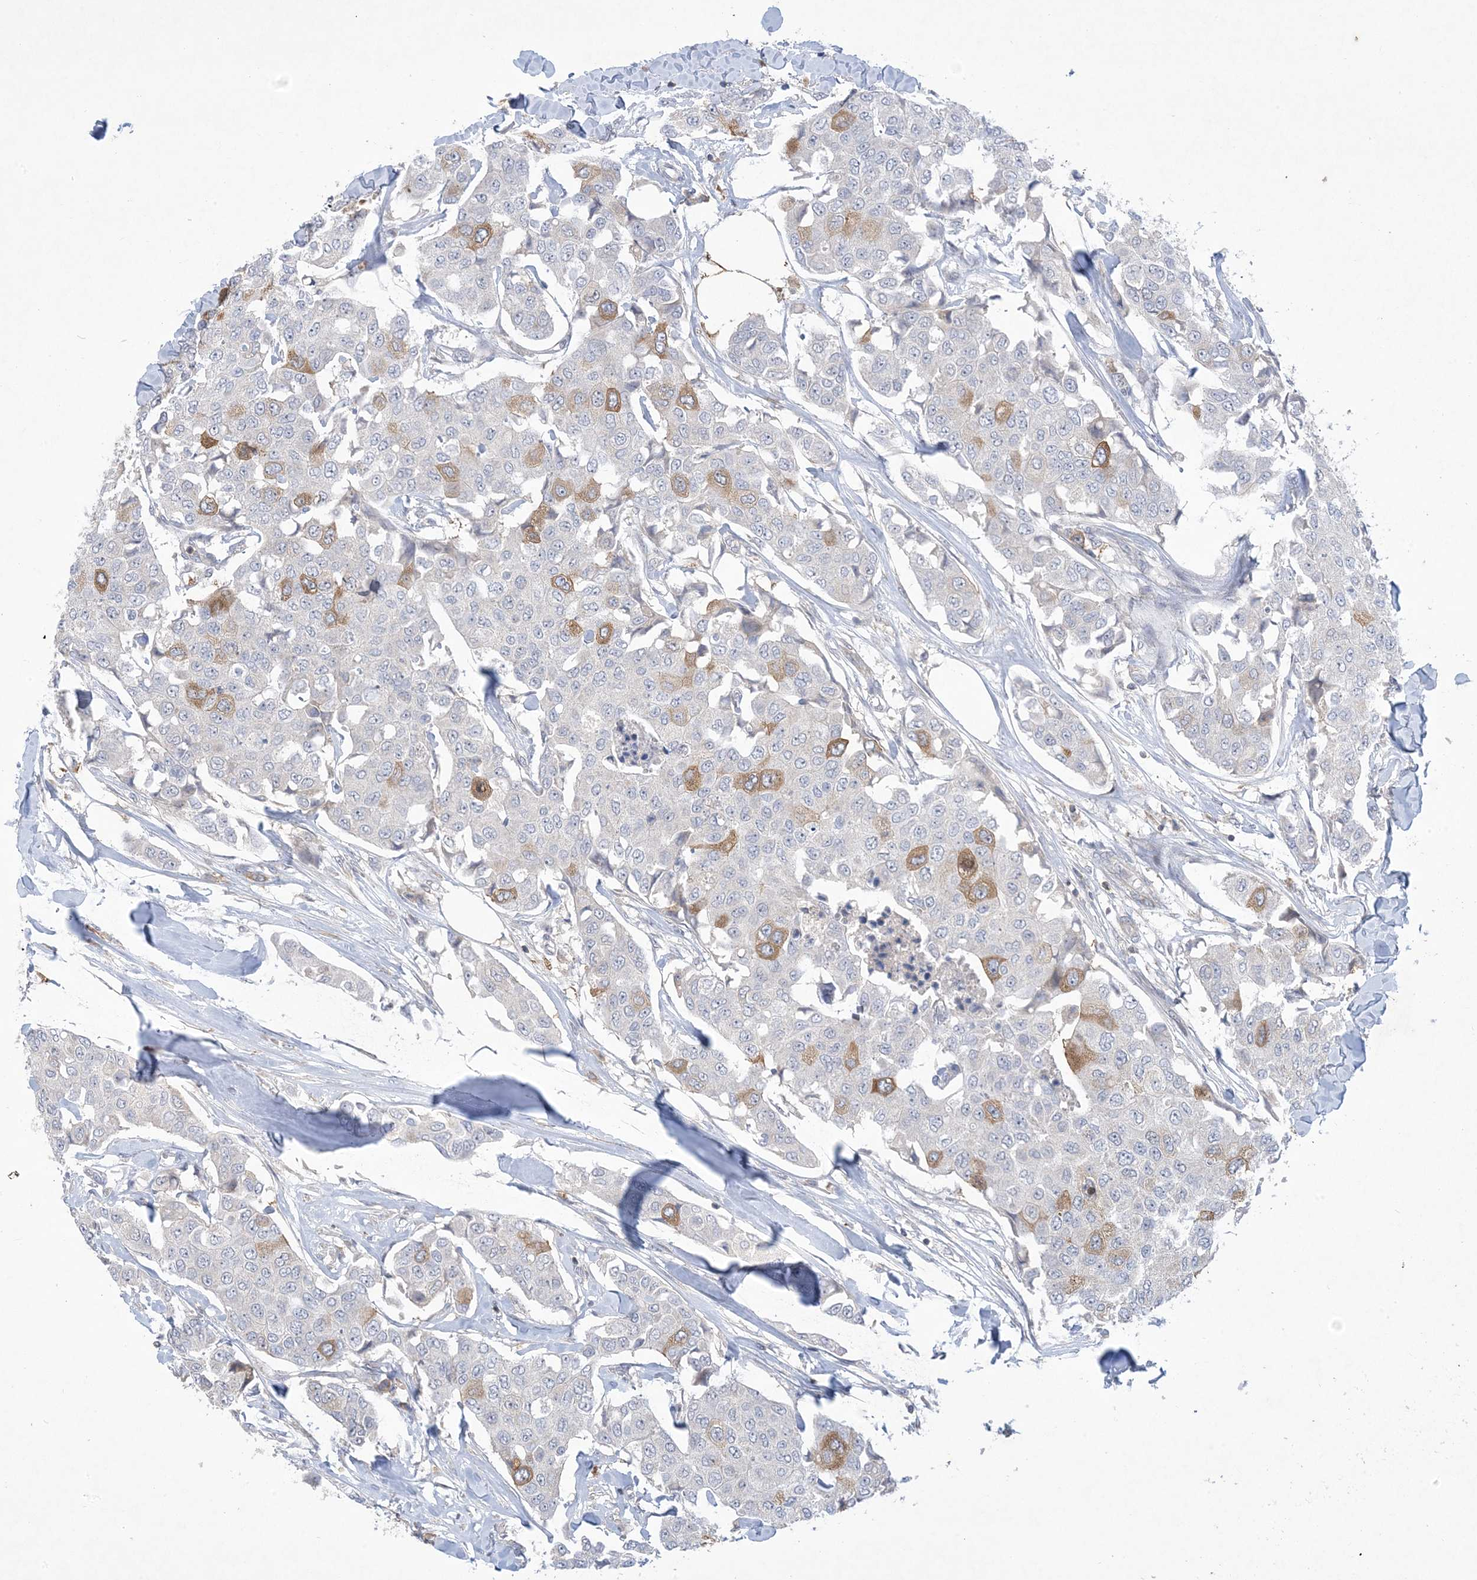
{"staining": {"intensity": "moderate", "quantity": "<25%", "location": "cytoplasmic/membranous"}, "tissue": "breast cancer", "cell_type": "Tumor cells", "image_type": "cancer", "snomed": [{"axis": "morphology", "description": "Duct carcinoma"}, {"axis": "topography", "description": "Breast"}], "caption": "Breast cancer (infiltrating ductal carcinoma) stained with a protein marker displays moderate staining in tumor cells.", "gene": "AOC1", "patient": {"sex": "female", "age": 80}}